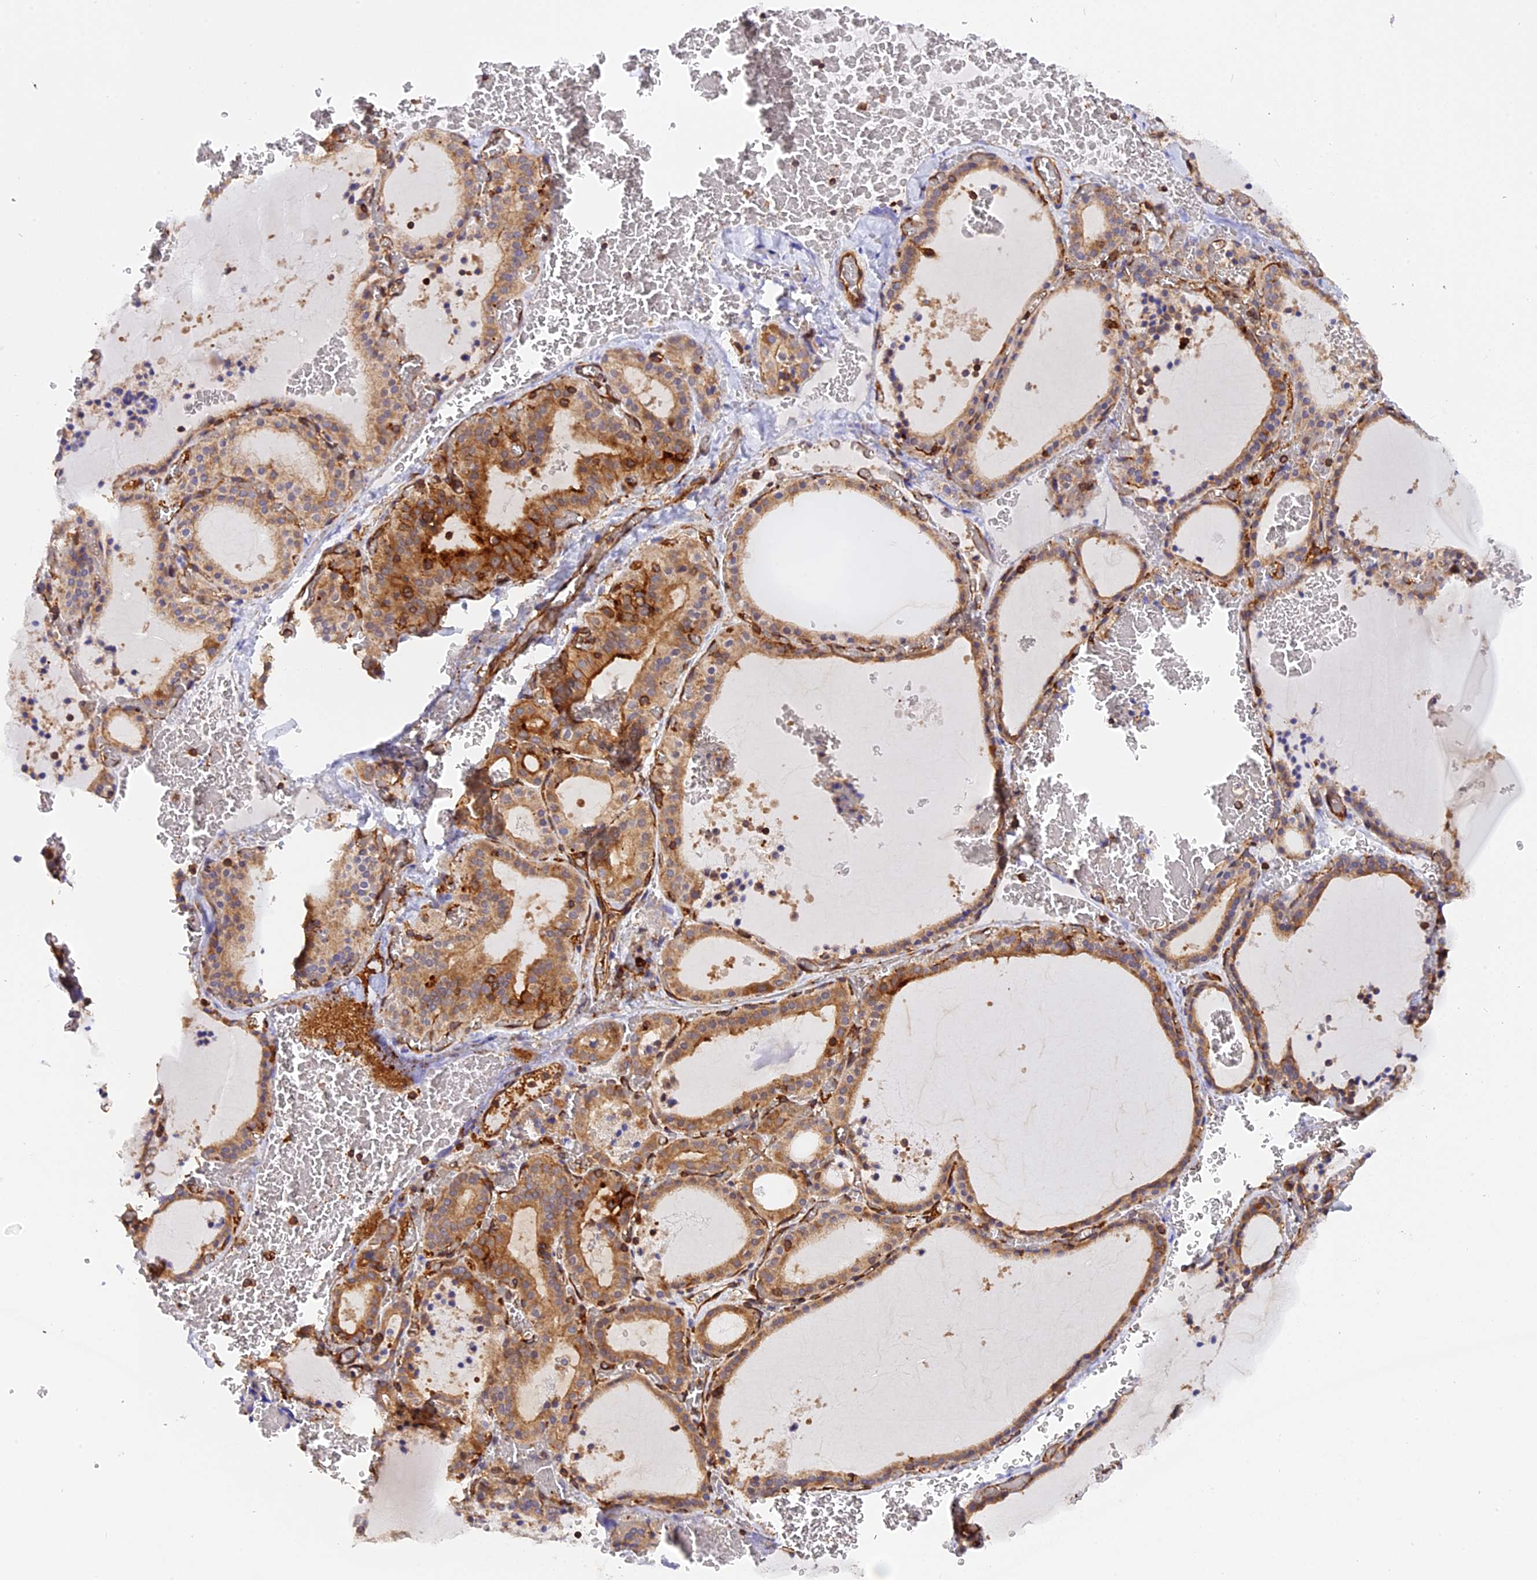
{"staining": {"intensity": "moderate", "quantity": ">75%", "location": "cytoplasmic/membranous"}, "tissue": "thyroid gland", "cell_type": "Glandular cells", "image_type": "normal", "snomed": [{"axis": "morphology", "description": "Normal tissue, NOS"}, {"axis": "topography", "description": "Thyroid gland"}], "caption": "Glandular cells show moderate cytoplasmic/membranous positivity in about >75% of cells in unremarkable thyroid gland. The staining was performed using DAB, with brown indicating positive protein expression. Nuclei are stained blue with hematoxylin.", "gene": "C5orf22", "patient": {"sex": "female", "age": 39}}